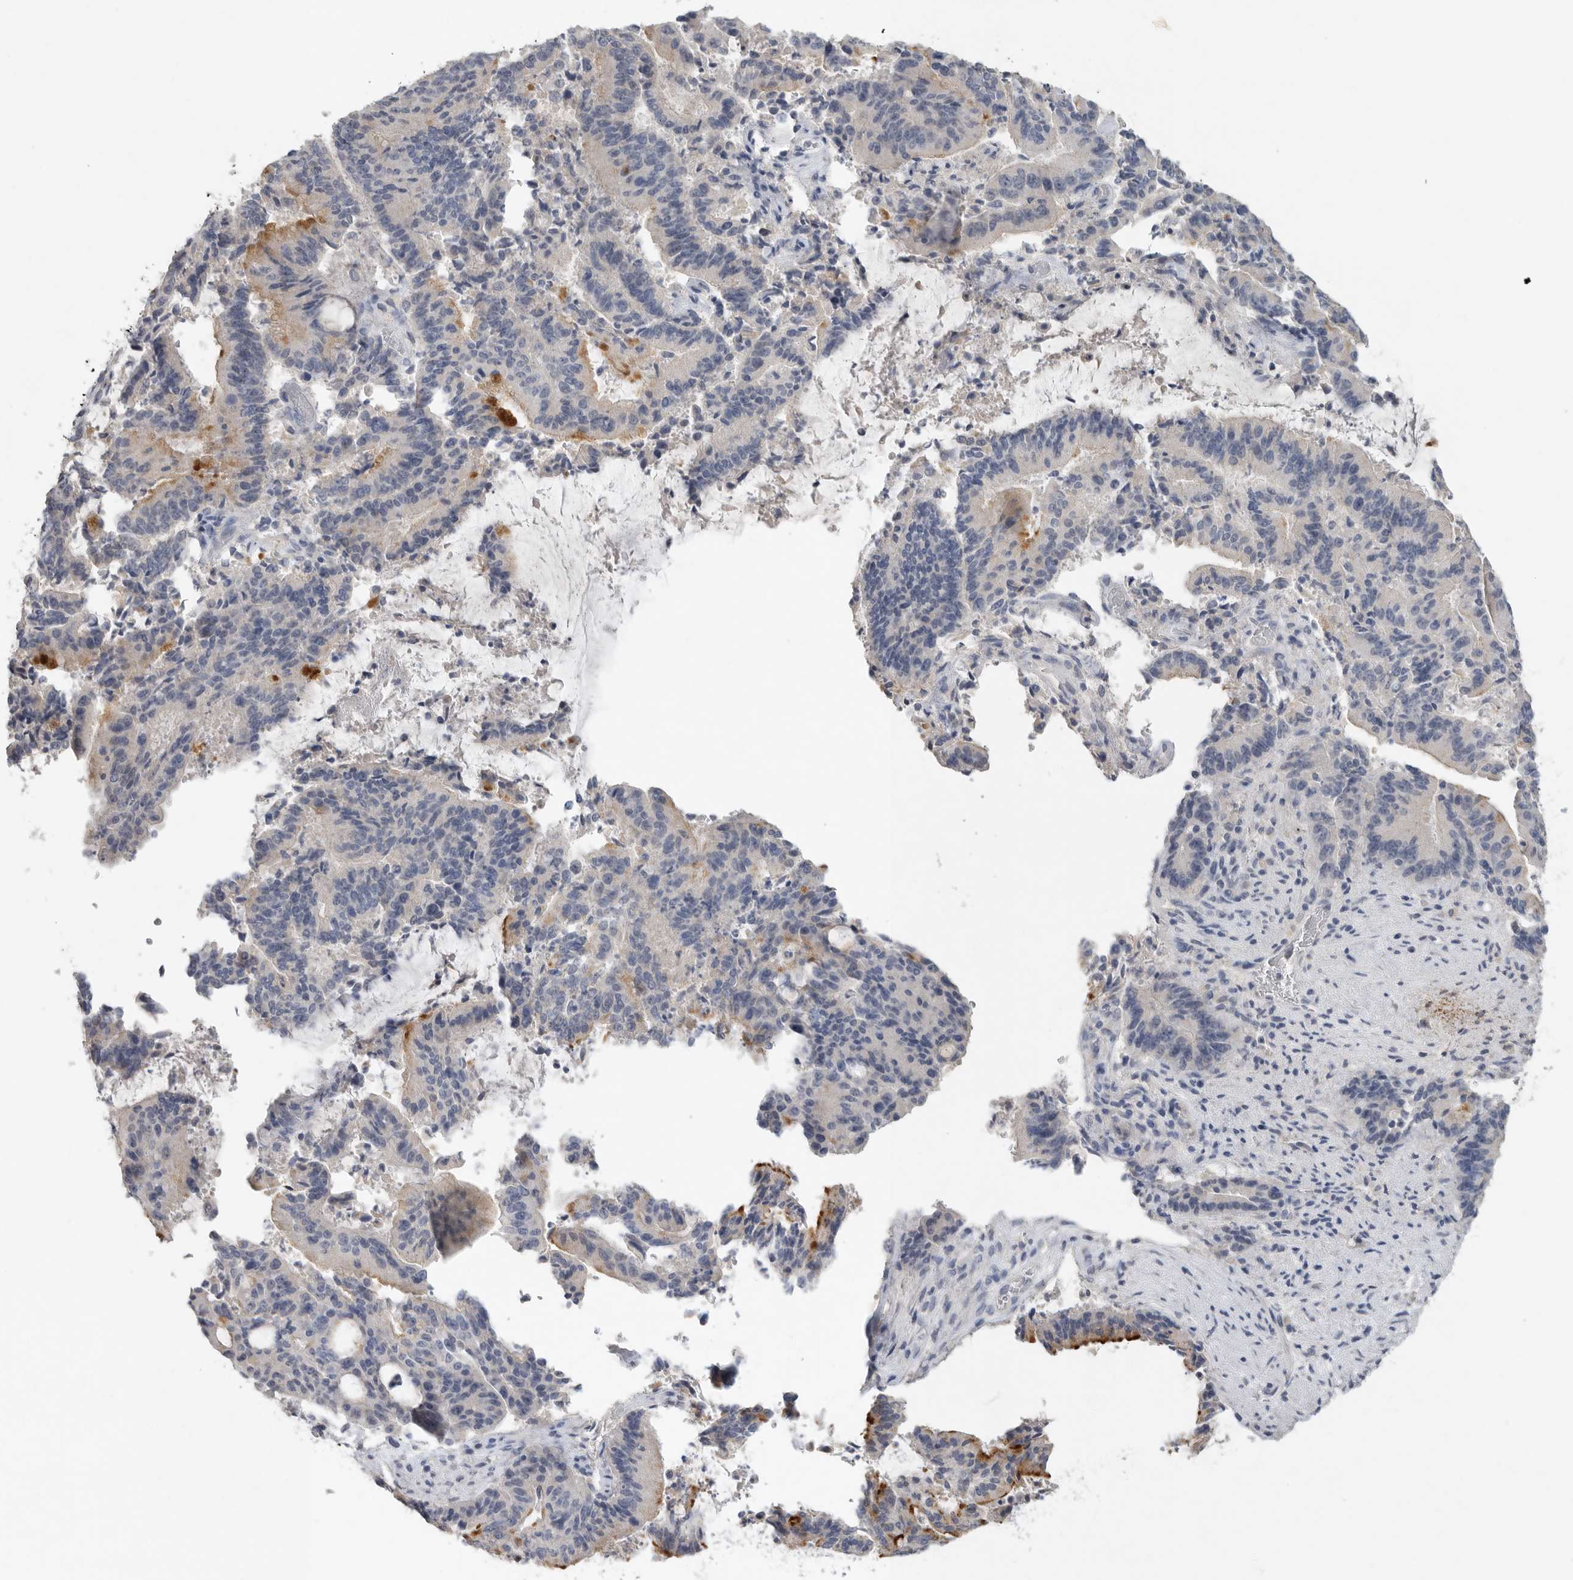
{"staining": {"intensity": "moderate", "quantity": "25%-75%", "location": "cytoplasmic/membranous"}, "tissue": "liver cancer", "cell_type": "Tumor cells", "image_type": "cancer", "snomed": [{"axis": "morphology", "description": "Normal tissue, NOS"}, {"axis": "morphology", "description": "Cholangiocarcinoma"}, {"axis": "topography", "description": "Liver"}, {"axis": "topography", "description": "Peripheral nerve tissue"}], "caption": "Liver cholangiocarcinoma stained with IHC shows moderate cytoplasmic/membranous positivity in approximately 25%-75% of tumor cells. (brown staining indicates protein expression, while blue staining denotes nuclei).", "gene": "REG4", "patient": {"sex": "female", "age": 73}}